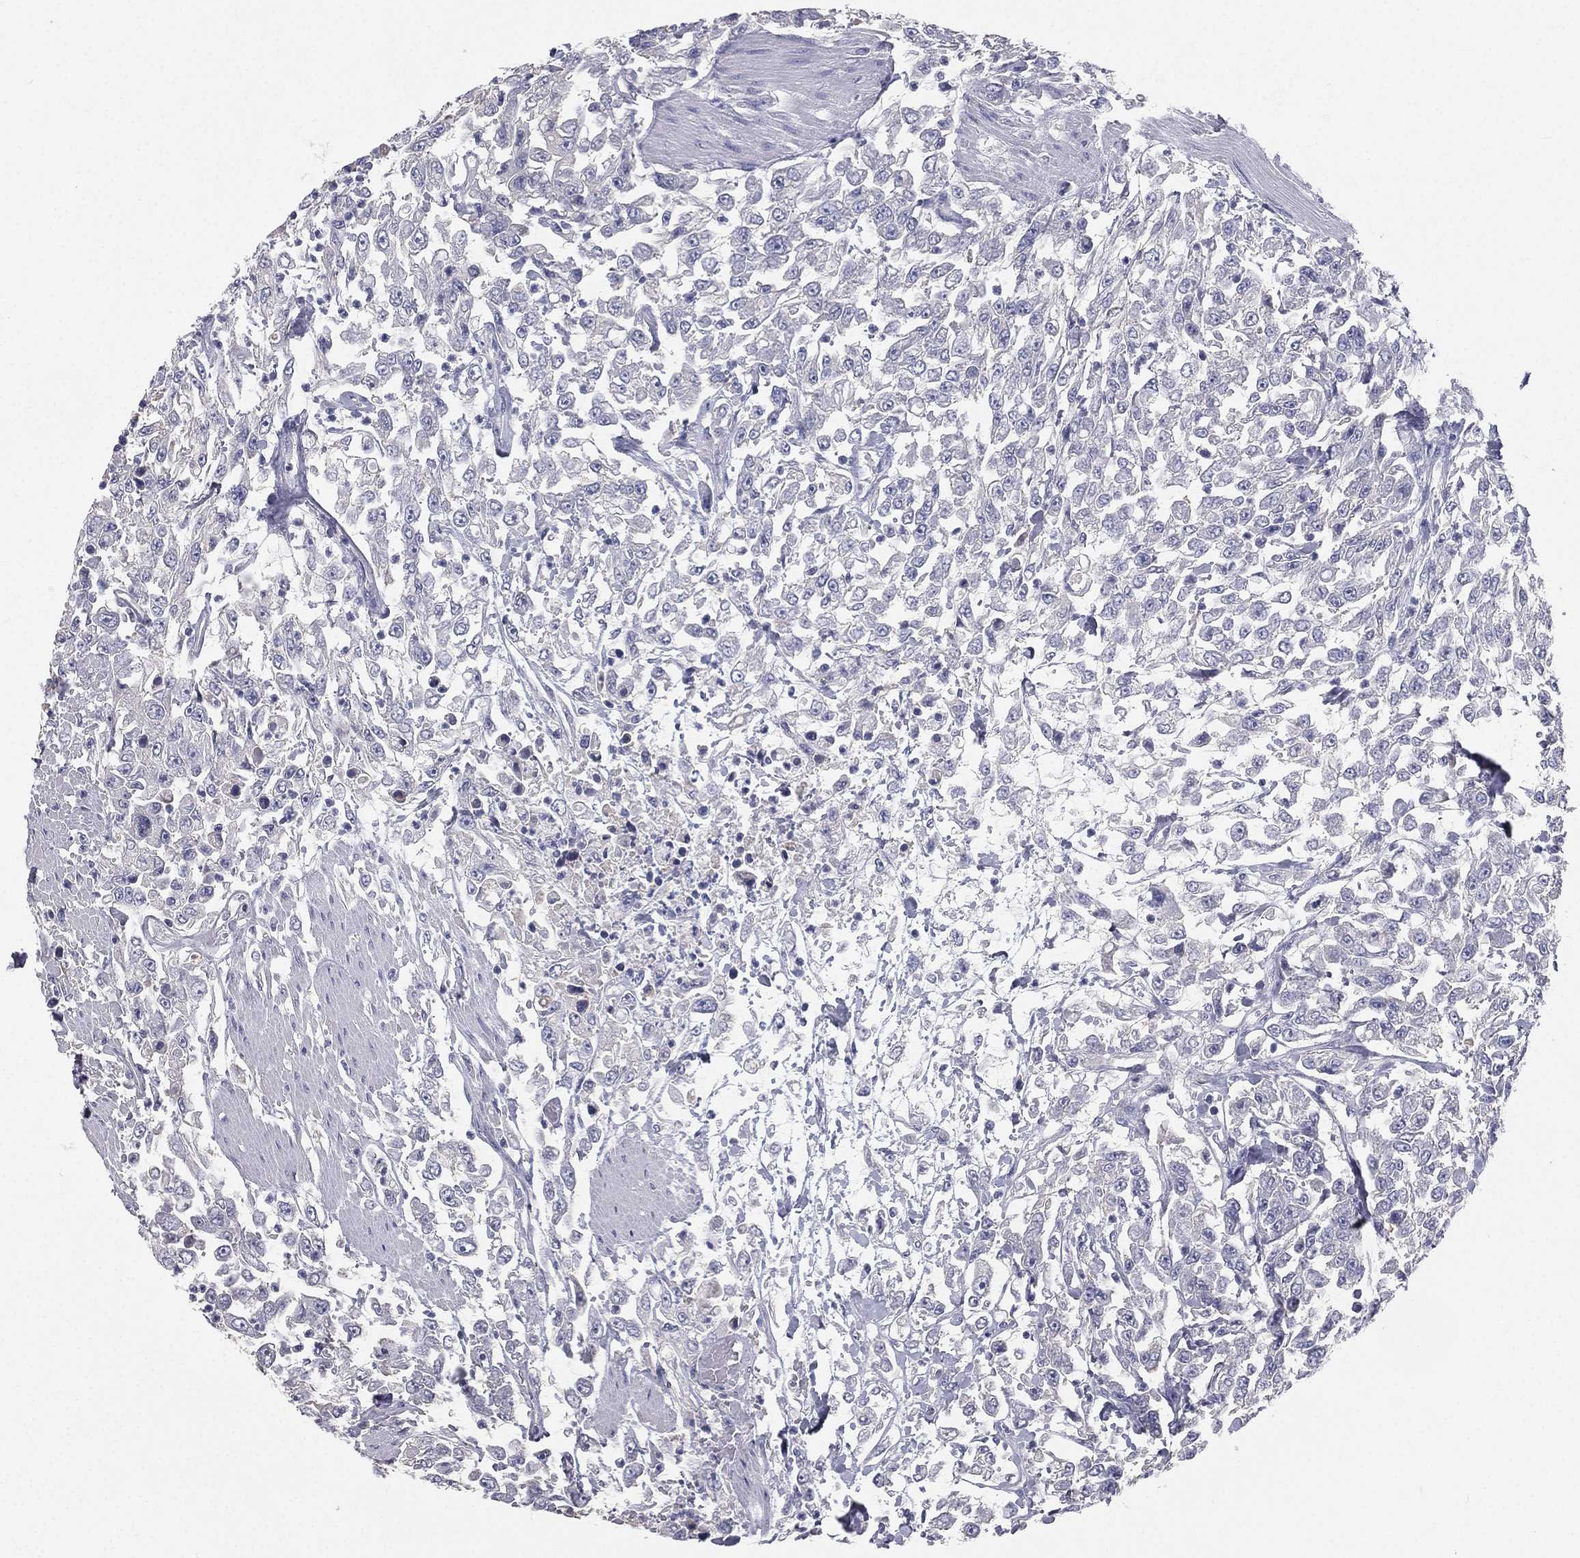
{"staining": {"intensity": "negative", "quantity": "none", "location": "none"}, "tissue": "urothelial cancer", "cell_type": "Tumor cells", "image_type": "cancer", "snomed": [{"axis": "morphology", "description": "Urothelial carcinoma, High grade"}, {"axis": "topography", "description": "Urinary bladder"}], "caption": "The histopathology image shows no staining of tumor cells in urothelial carcinoma (high-grade). Nuclei are stained in blue.", "gene": "MUC13", "patient": {"sex": "male", "age": 46}}